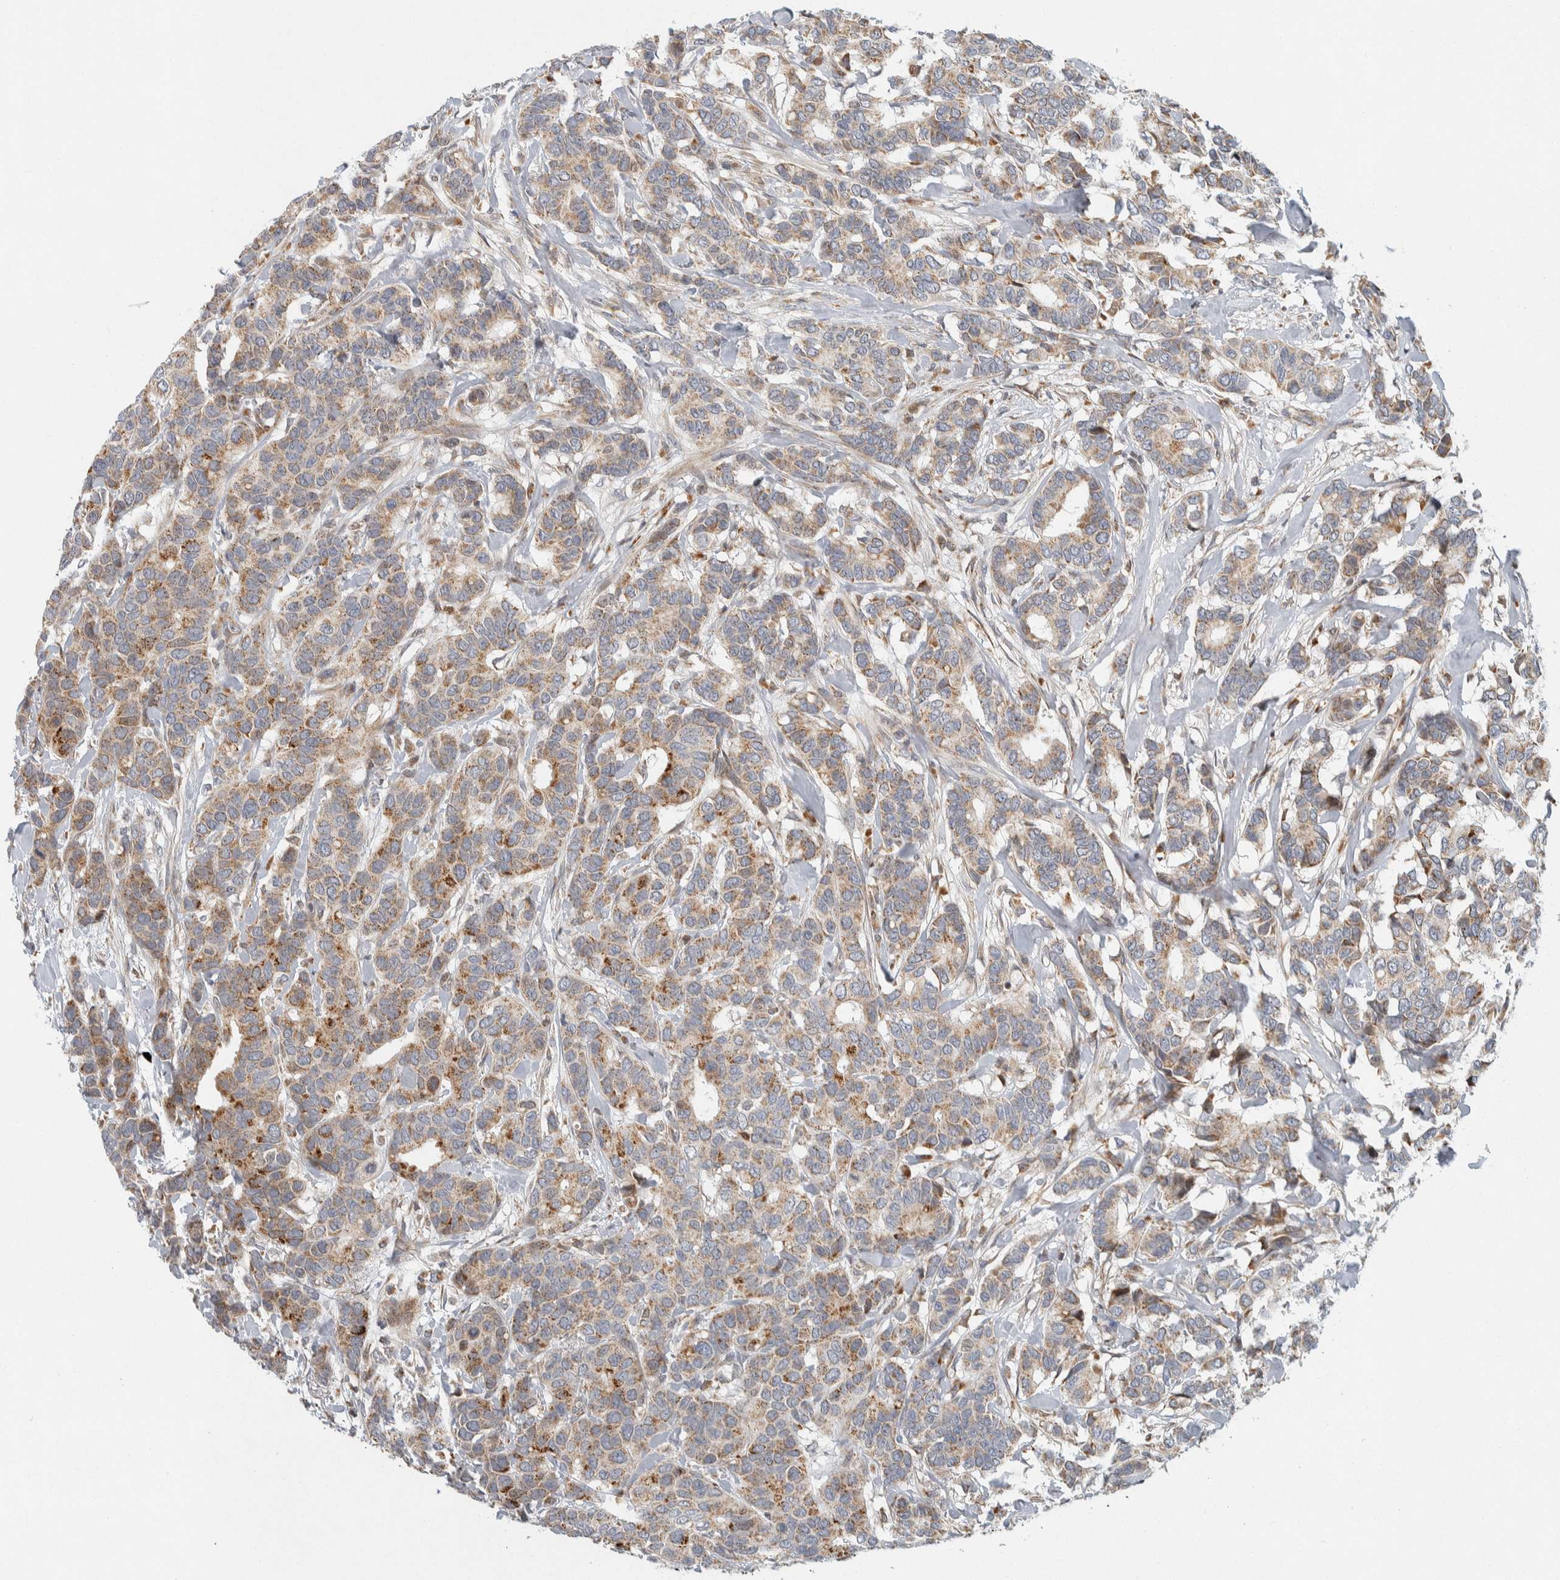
{"staining": {"intensity": "moderate", "quantity": "25%-75%", "location": "cytoplasmic/membranous"}, "tissue": "breast cancer", "cell_type": "Tumor cells", "image_type": "cancer", "snomed": [{"axis": "morphology", "description": "Duct carcinoma"}, {"axis": "topography", "description": "Breast"}], "caption": "Immunohistochemistry of intraductal carcinoma (breast) demonstrates medium levels of moderate cytoplasmic/membranous expression in about 25%-75% of tumor cells.", "gene": "AFP", "patient": {"sex": "female", "age": 87}}